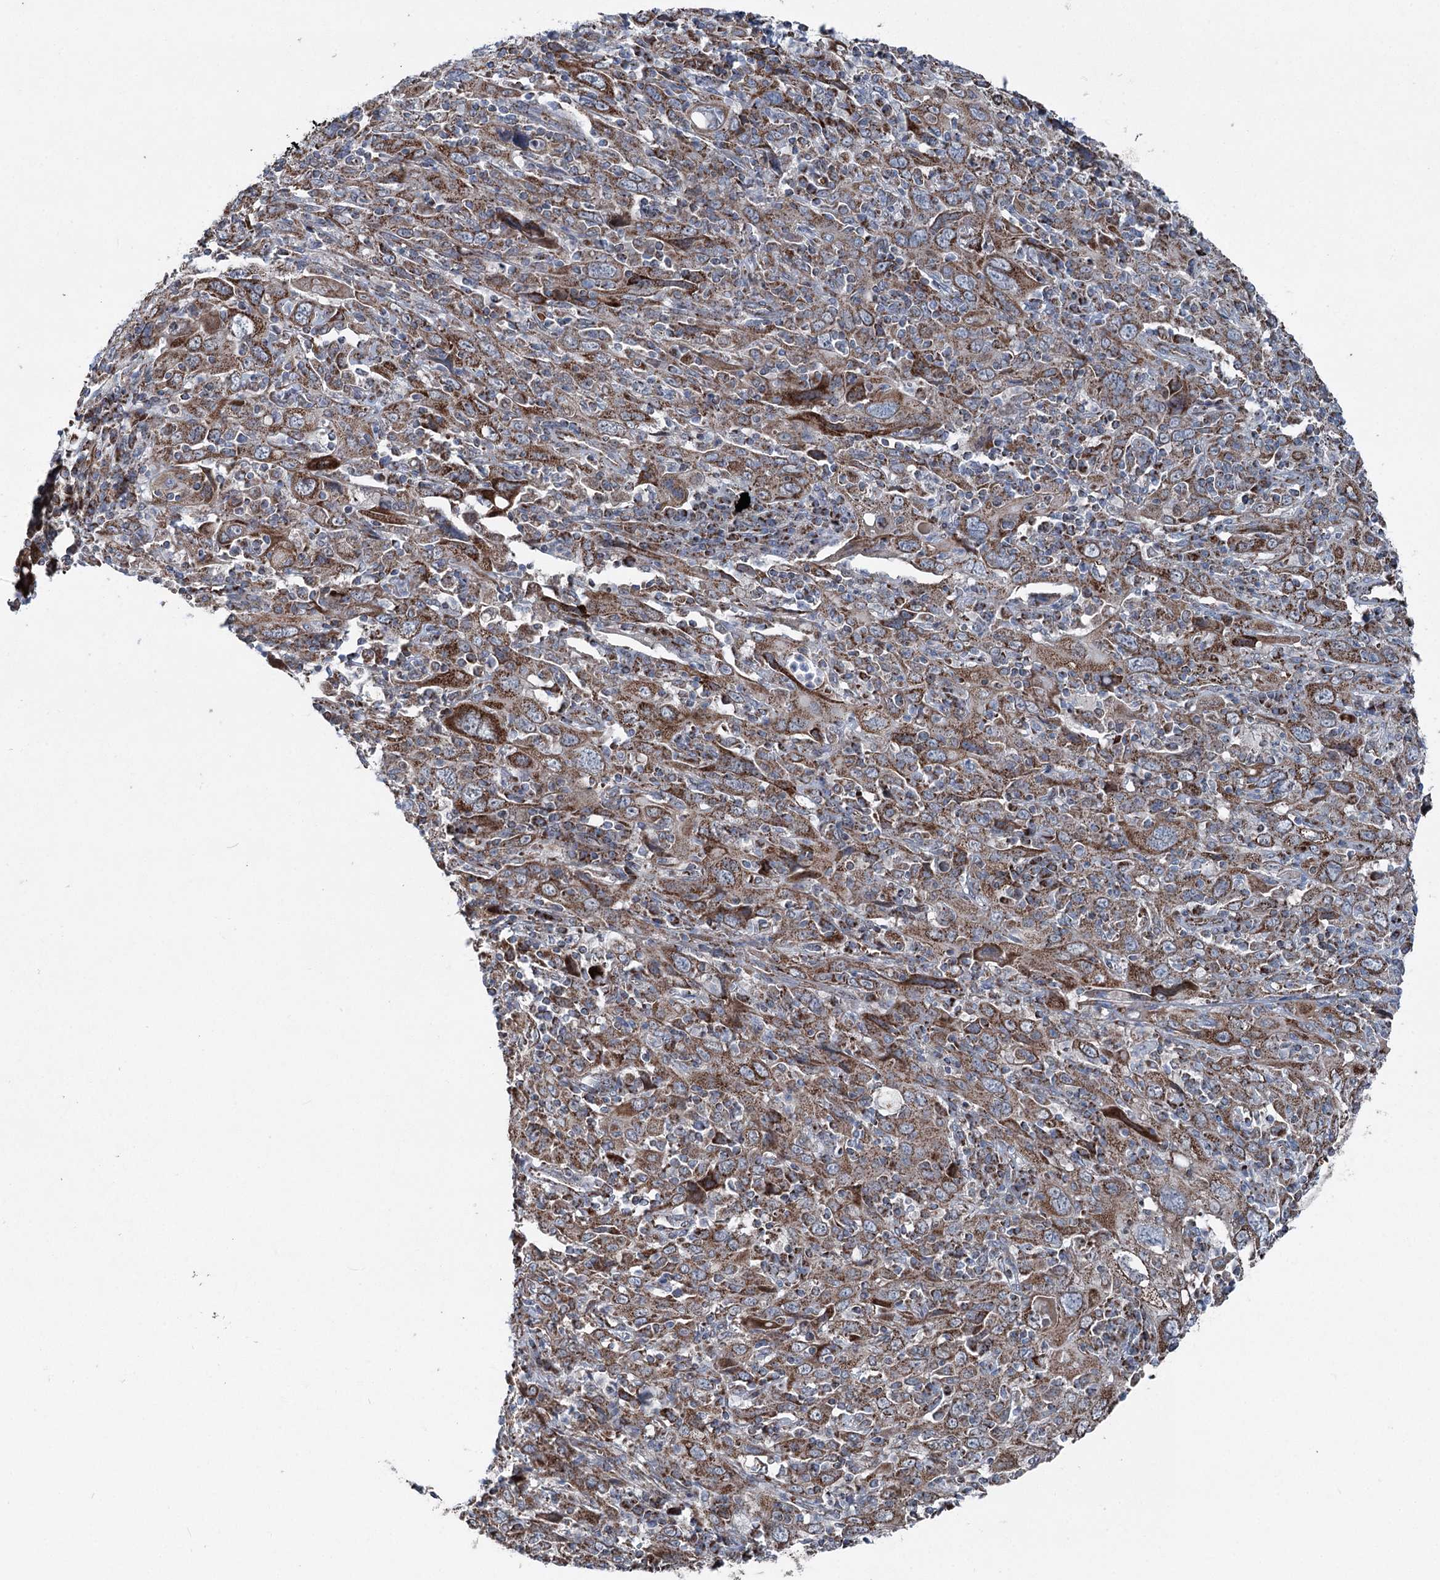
{"staining": {"intensity": "strong", "quantity": ">75%", "location": "cytoplasmic/membranous"}, "tissue": "cervical cancer", "cell_type": "Tumor cells", "image_type": "cancer", "snomed": [{"axis": "morphology", "description": "Squamous cell carcinoma, NOS"}, {"axis": "topography", "description": "Cervix"}], "caption": "Tumor cells demonstrate strong cytoplasmic/membranous positivity in approximately >75% of cells in cervical cancer (squamous cell carcinoma).", "gene": "UCN3", "patient": {"sex": "female", "age": 46}}